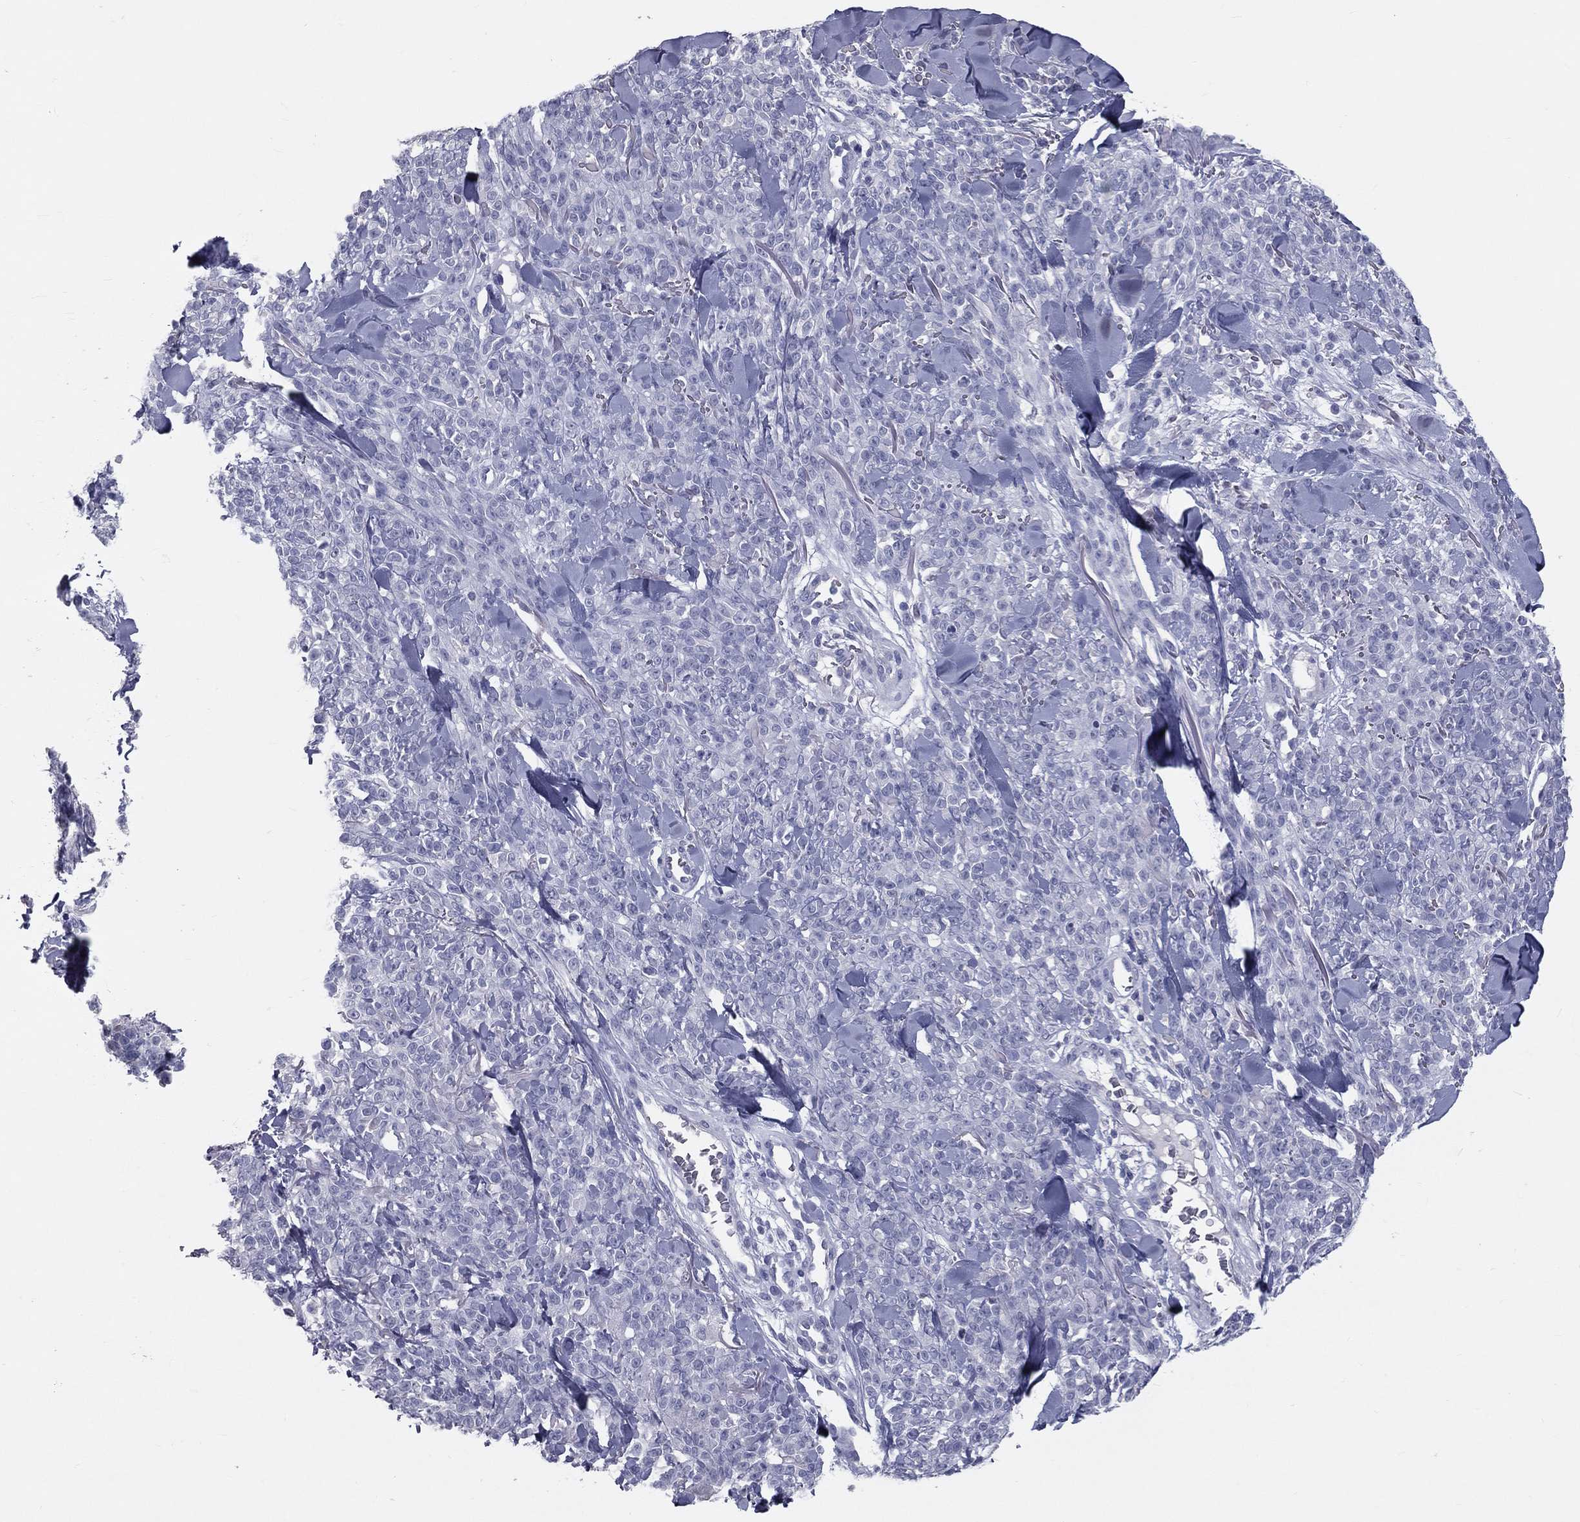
{"staining": {"intensity": "negative", "quantity": "none", "location": "none"}, "tissue": "melanoma", "cell_type": "Tumor cells", "image_type": "cancer", "snomed": [{"axis": "morphology", "description": "Malignant melanoma, NOS"}, {"axis": "topography", "description": "Skin"}, {"axis": "topography", "description": "Skin of trunk"}], "caption": "Human malignant melanoma stained for a protein using IHC reveals no positivity in tumor cells.", "gene": "TFPI2", "patient": {"sex": "male", "age": 74}}